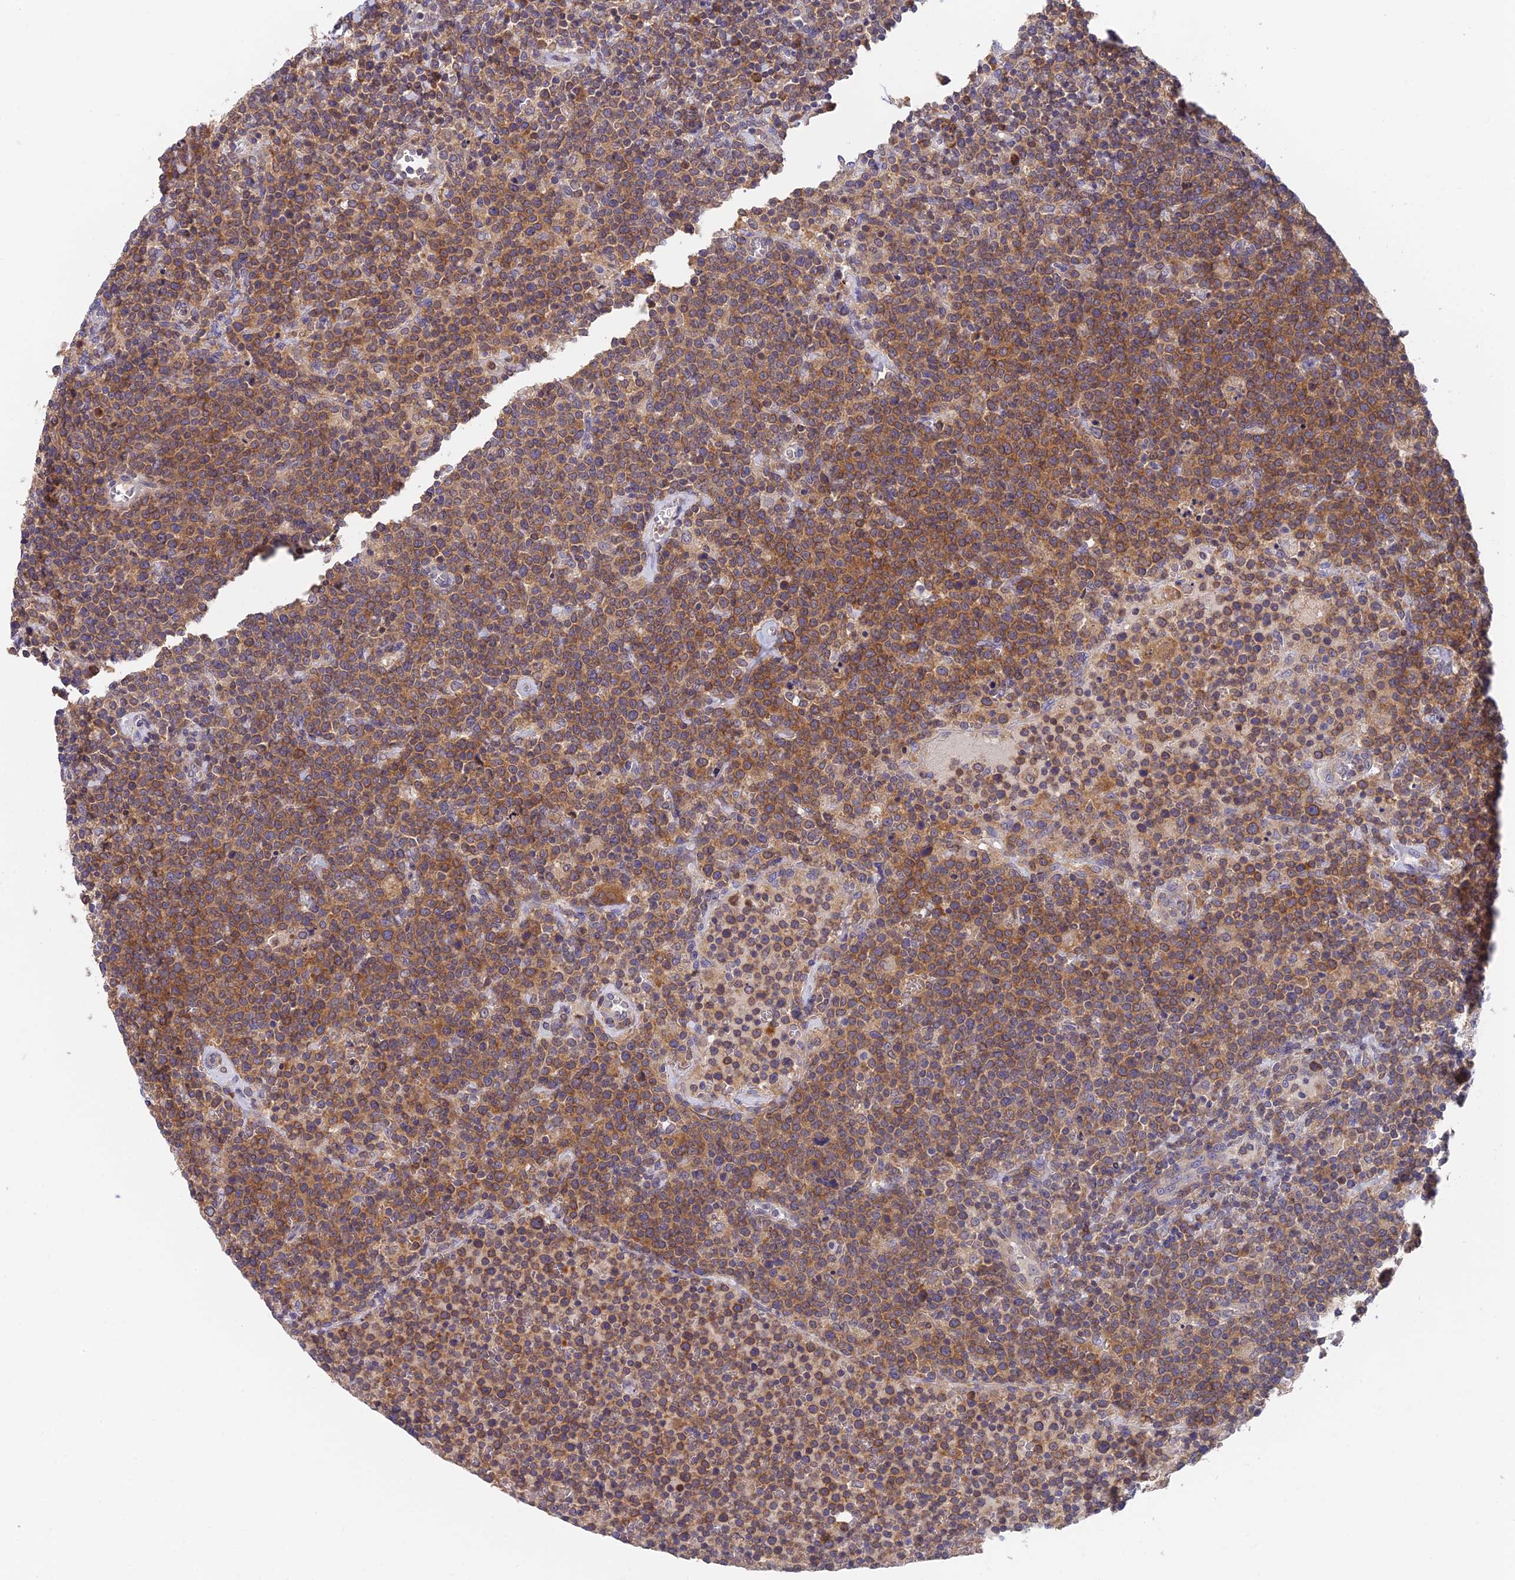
{"staining": {"intensity": "moderate", "quantity": ">75%", "location": "cytoplasmic/membranous"}, "tissue": "lymphoma", "cell_type": "Tumor cells", "image_type": "cancer", "snomed": [{"axis": "morphology", "description": "Malignant lymphoma, non-Hodgkin's type, High grade"}, {"axis": "topography", "description": "Lymph node"}], "caption": "Moderate cytoplasmic/membranous expression for a protein is seen in approximately >75% of tumor cells of high-grade malignant lymphoma, non-Hodgkin's type using IHC.", "gene": "IPO5", "patient": {"sex": "male", "age": 61}}